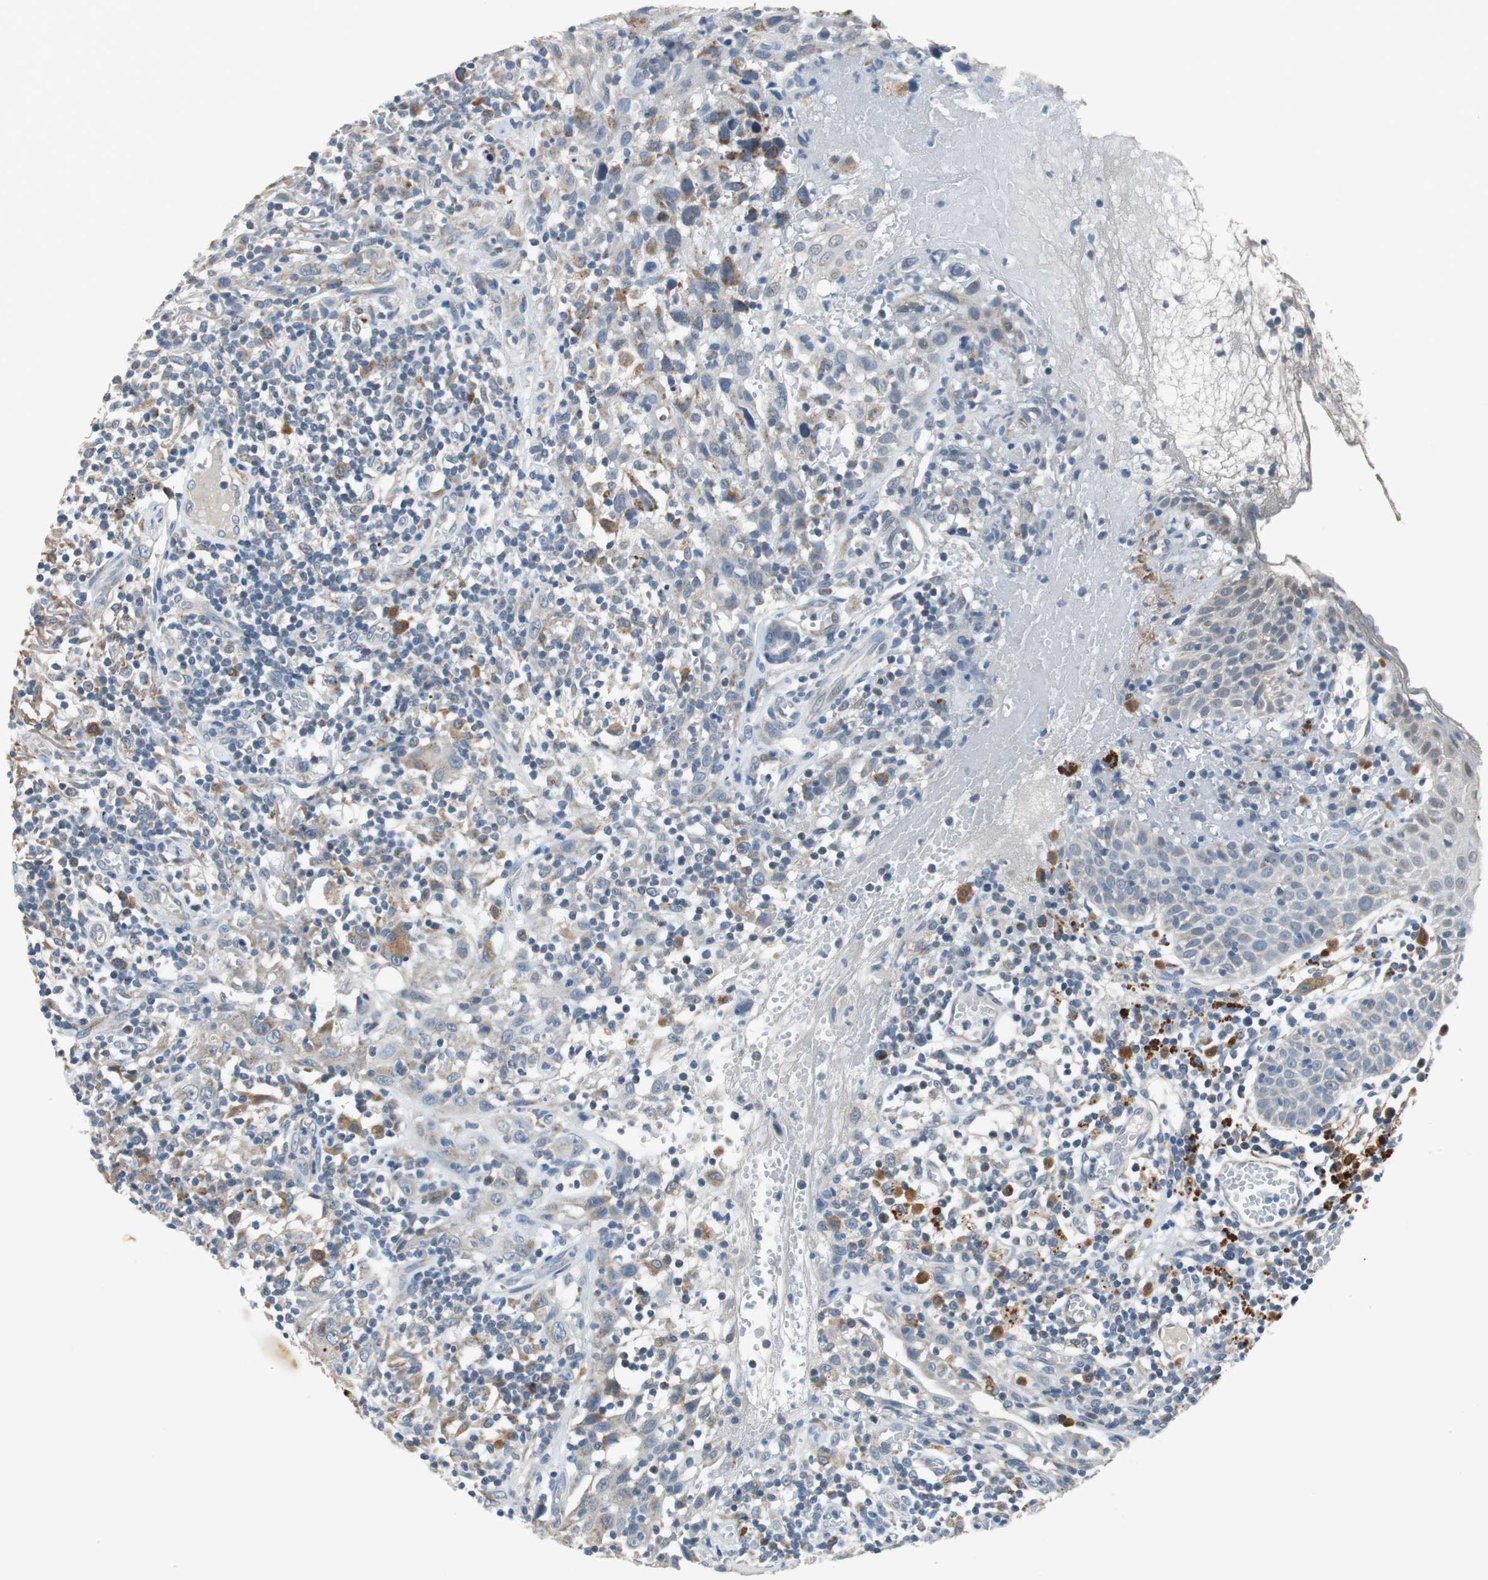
{"staining": {"intensity": "weak", "quantity": "<25%", "location": "cytoplasmic/membranous"}, "tissue": "thyroid cancer", "cell_type": "Tumor cells", "image_type": "cancer", "snomed": [{"axis": "morphology", "description": "Carcinoma, NOS"}, {"axis": "topography", "description": "Thyroid gland"}], "caption": "Thyroid cancer (carcinoma) was stained to show a protein in brown. There is no significant staining in tumor cells. Nuclei are stained in blue.", "gene": "NLGN1", "patient": {"sex": "female", "age": 77}}